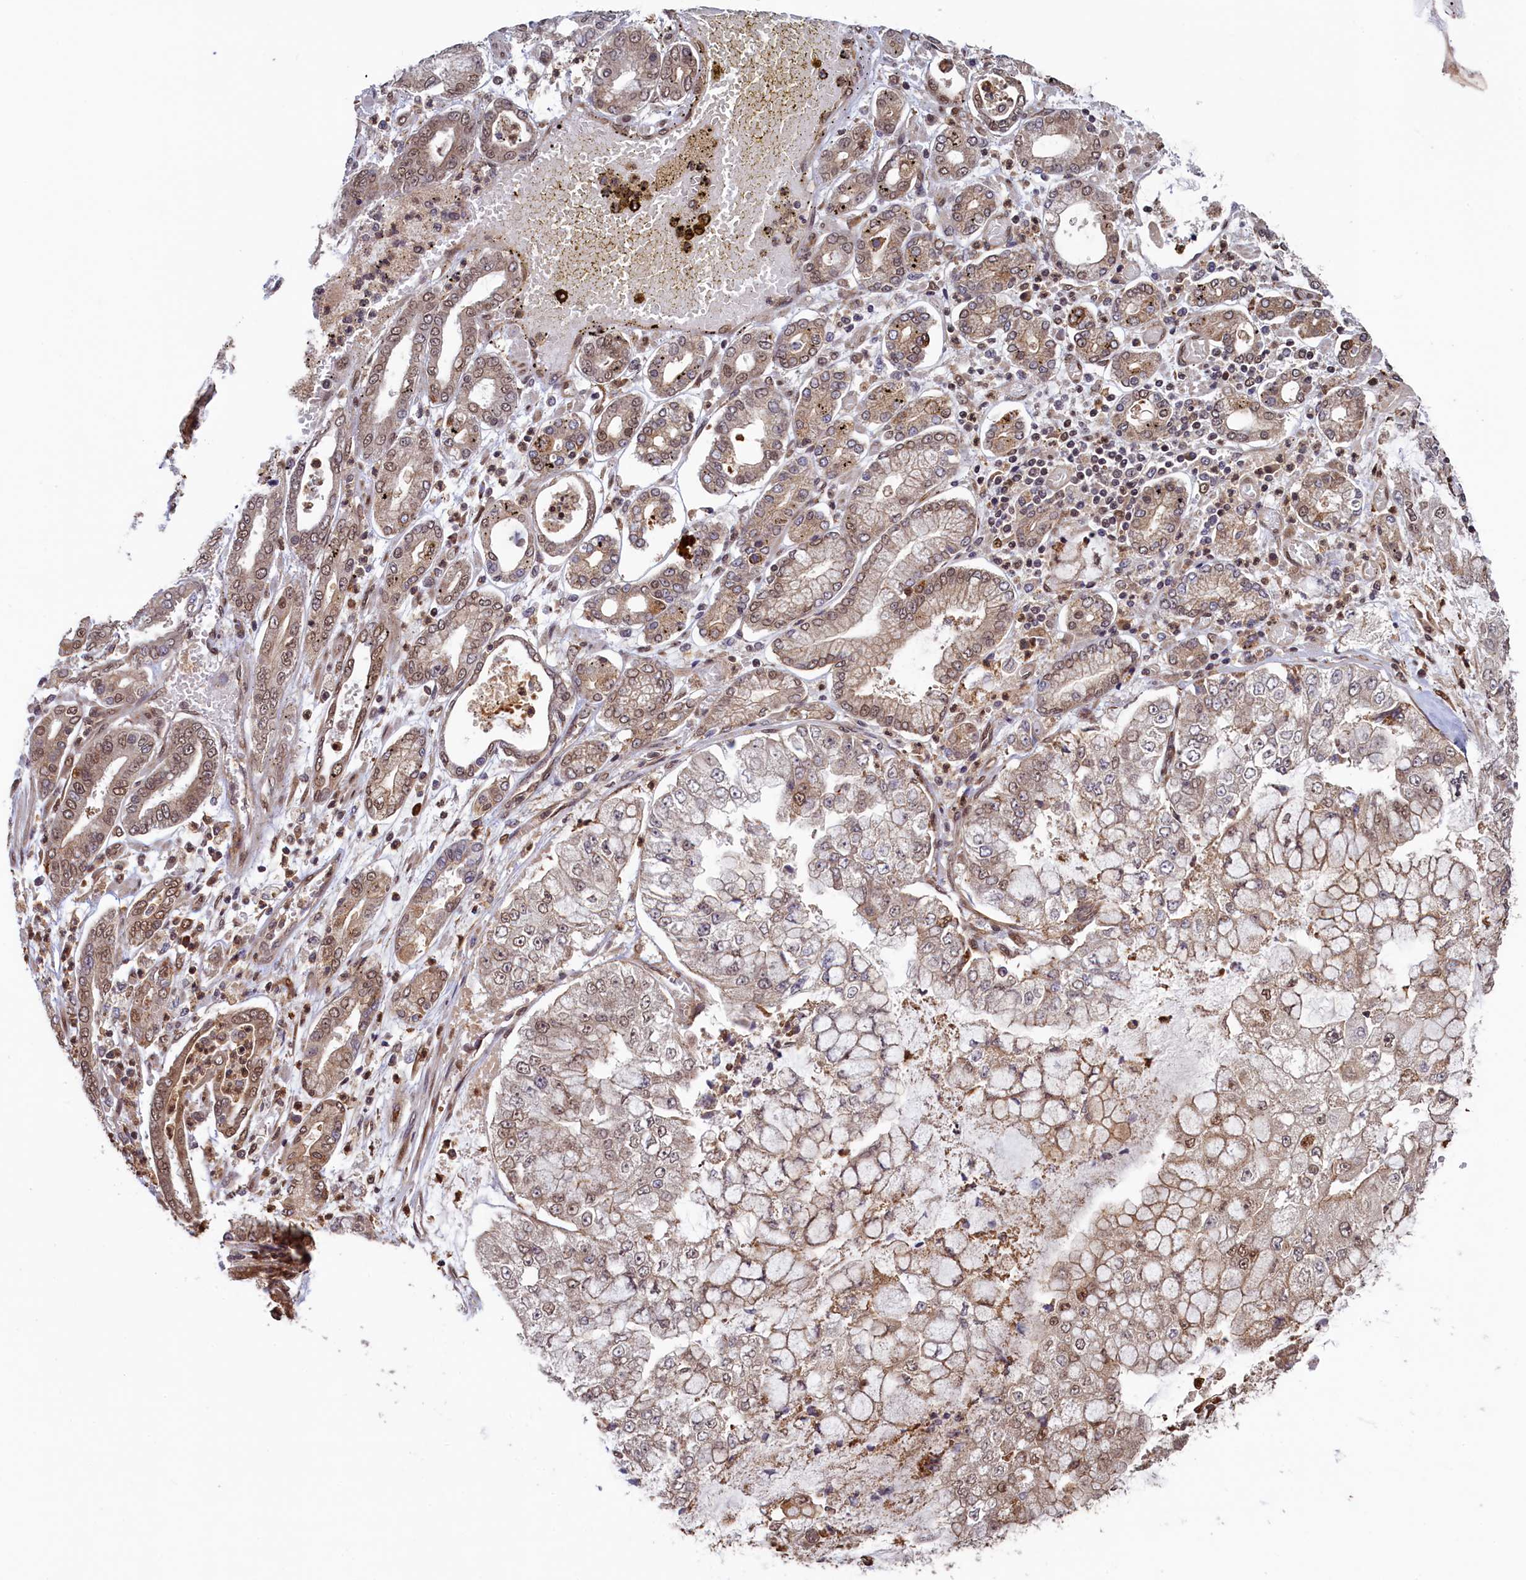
{"staining": {"intensity": "weak", "quantity": "25%-75%", "location": "nuclear"}, "tissue": "stomach cancer", "cell_type": "Tumor cells", "image_type": "cancer", "snomed": [{"axis": "morphology", "description": "Adenocarcinoma, NOS"}, {"axis": "topography", "description": "Stomach"}], "caption": "Adenocarcinoma (stomach) tissue shows weak nuclear positivity in about 25%-75% of tumor cells", "gene": "NAE1", "patient": {"sex": "male", "age": 76}}